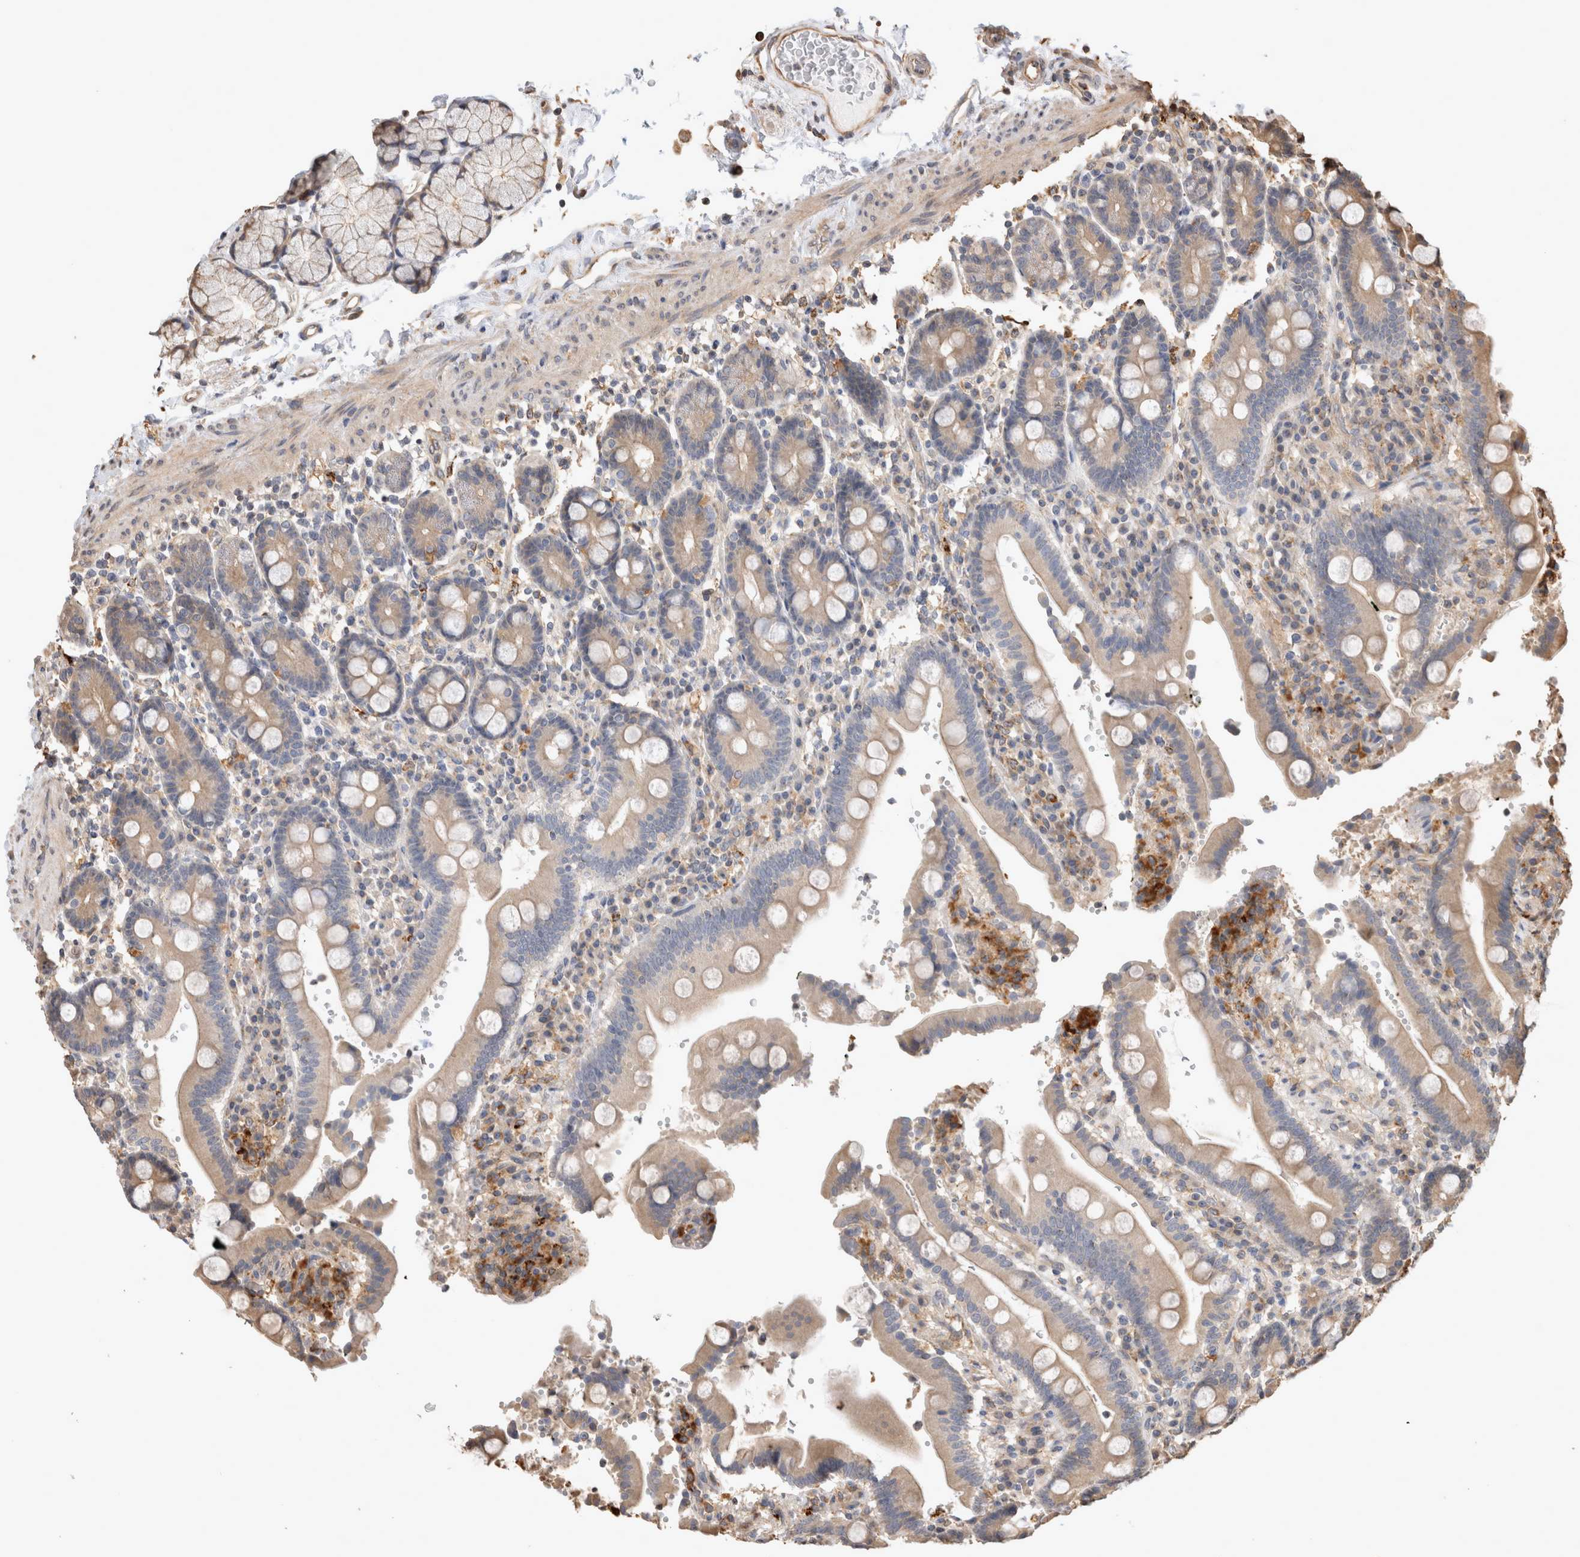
{"staining": {"intensity": "weak", "quantity": ">75%", "location": "cytoplasmic/membranous"}, "tissue": "duodenum", "cell_type": "Glandular cells", "image_type": "normal", "snomed": [{"axis": "morphology", "description": "Normal tissue, NOS"}, {"axis": "topography", "description": "Small intestine, NOS"}], "caption": "This is a photomicrograph of immunohistochemistry staining of normal duodenum, which shows weak positivity in the cytoplasmic/membranous of glandular cells.", "gene": "CLIP1", "patient": {"sex": "female", "age": 71}}